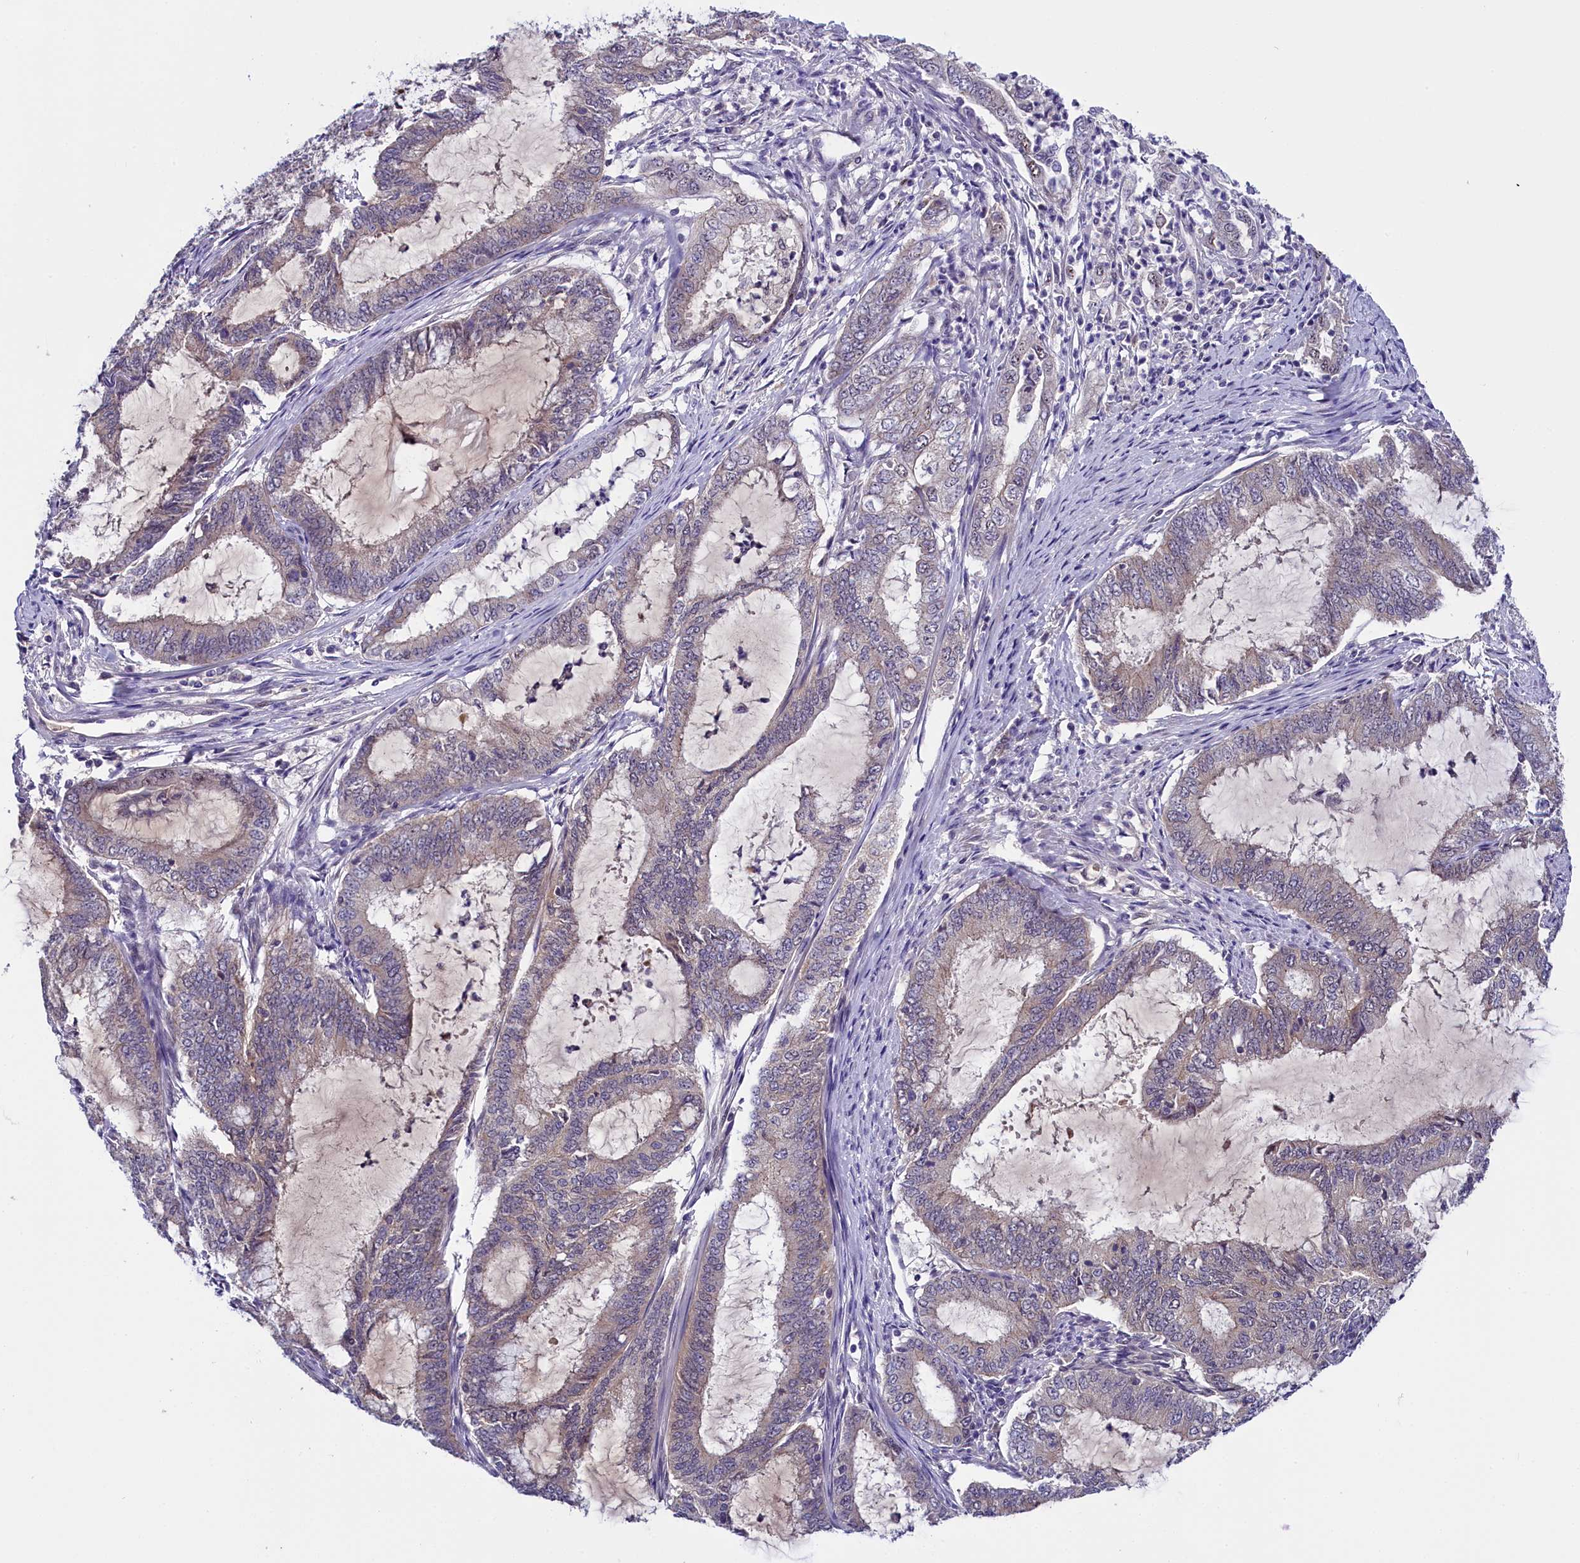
{"staining": {"intensity": "weak", "quantity": "<25%", "location": "cytoplasmic/membranous"}, "tissue": "endometrial cancer", "cell_type": "Tumor cells", "image_type": "cancer", "snomed": [{"axis": "morphology", "description": "Adenocarcinoma, NOS"}, {"axis": "topography", "description": "Endometrium"}], "caption": "Tumor cells show no significant protein positivity in adenocarcinoma (endometrial).", "gene": "ENKD1", "patient": {"sex": "female", "age": 51}}